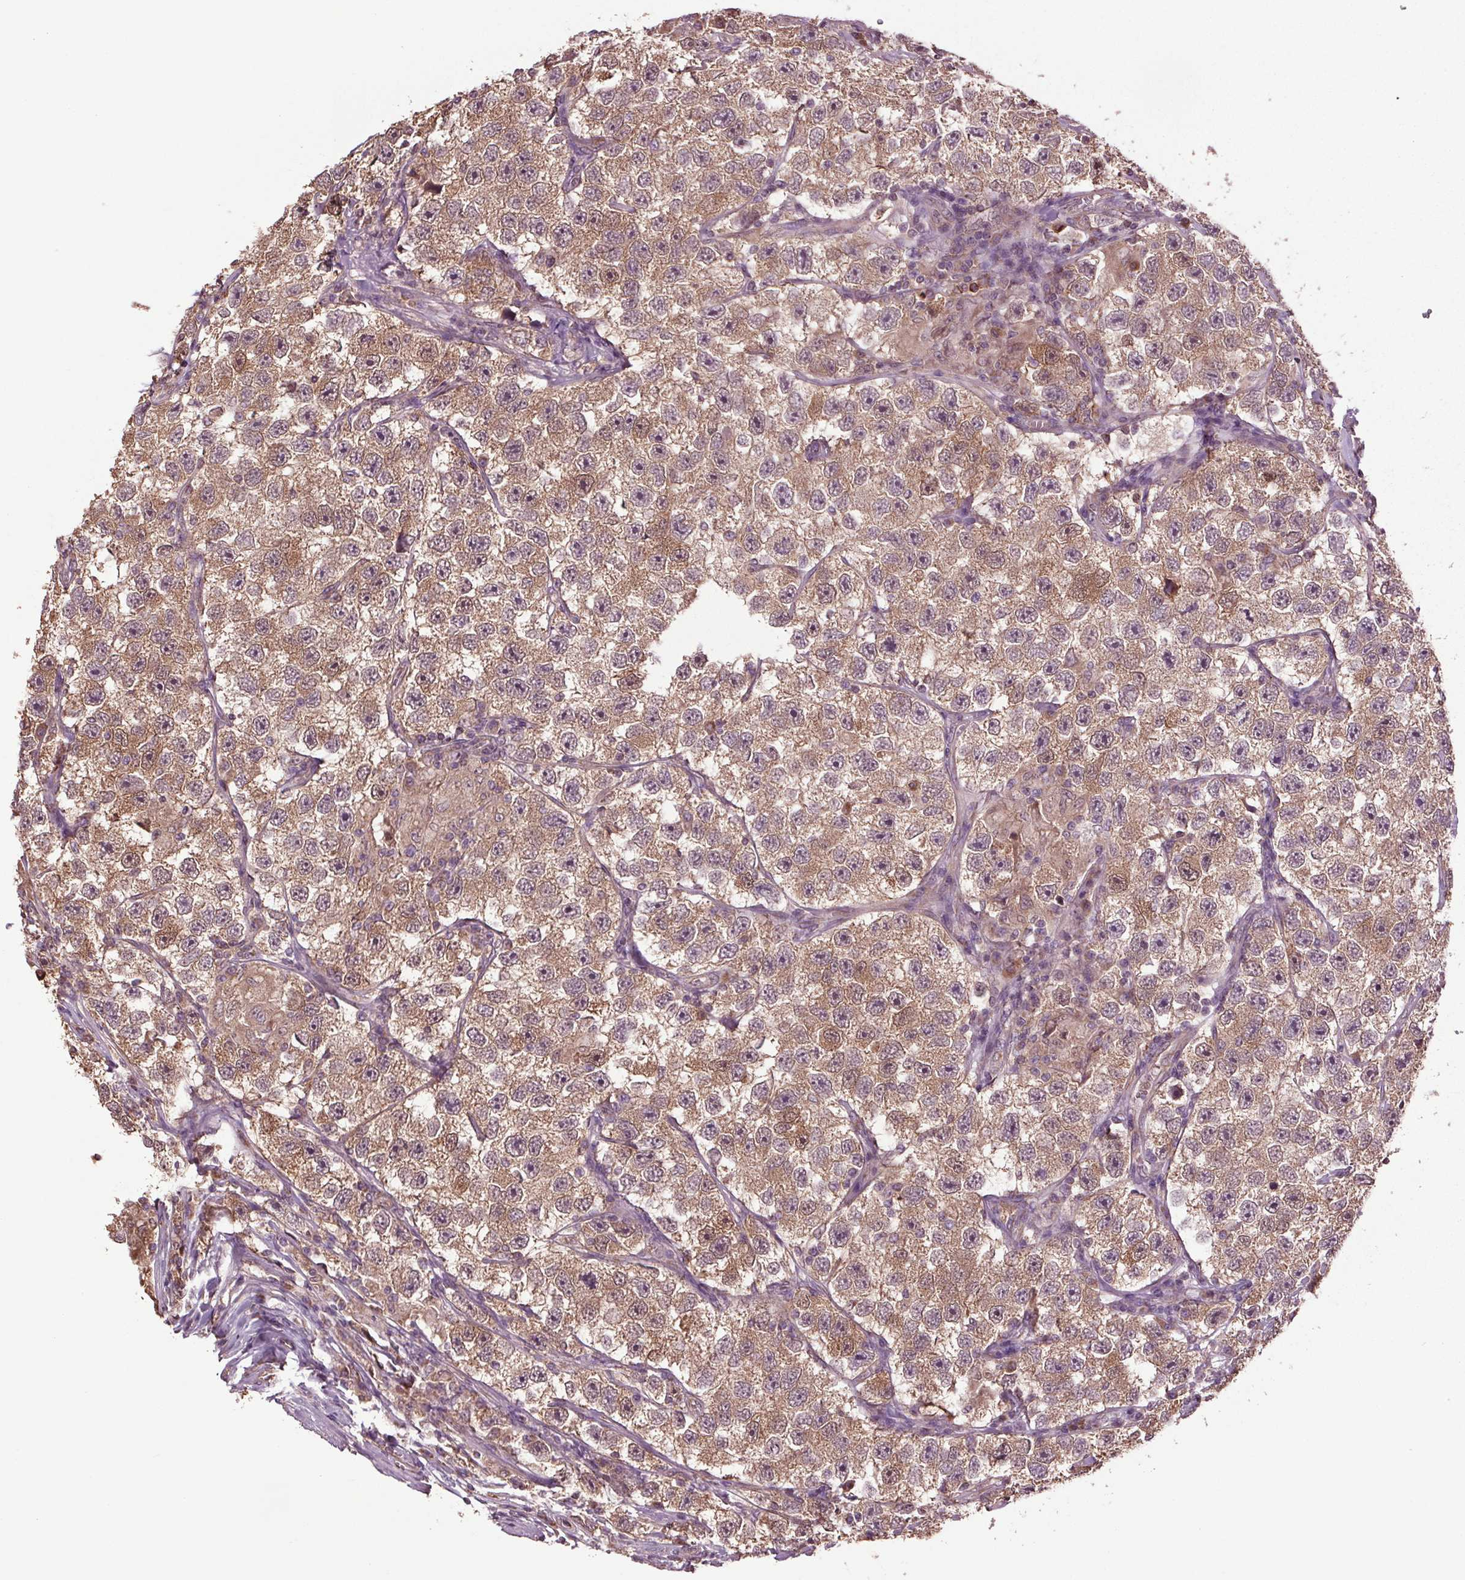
{"staining": {"intensity": "moderate", "quantity": ">75%", "location": "cytoplasmic/membranous"}, "tissue": "testis cancer", "cell_type": "Tumor cells", "image_type": "cancer", "snomed": [{"axis": "morphology", "description": "Seminoma, NOS"}, {"axis": "topography", "description": "Testis"}], "caption": "Immunohistochemistry staining of testis cancer (seminoma), which demonstrates medium levels of moderate cytoplasmic/membranous expression in about >75% of tumor cells indicating moderate cytoplasmic/membranous protein positivity. The staining was performed using DAB (brown) for protein detection and nuclei were counterstained in hematoxylin (blue).", "gene": "RNPEP", "patient": {"sex": "male", "age": 26}}